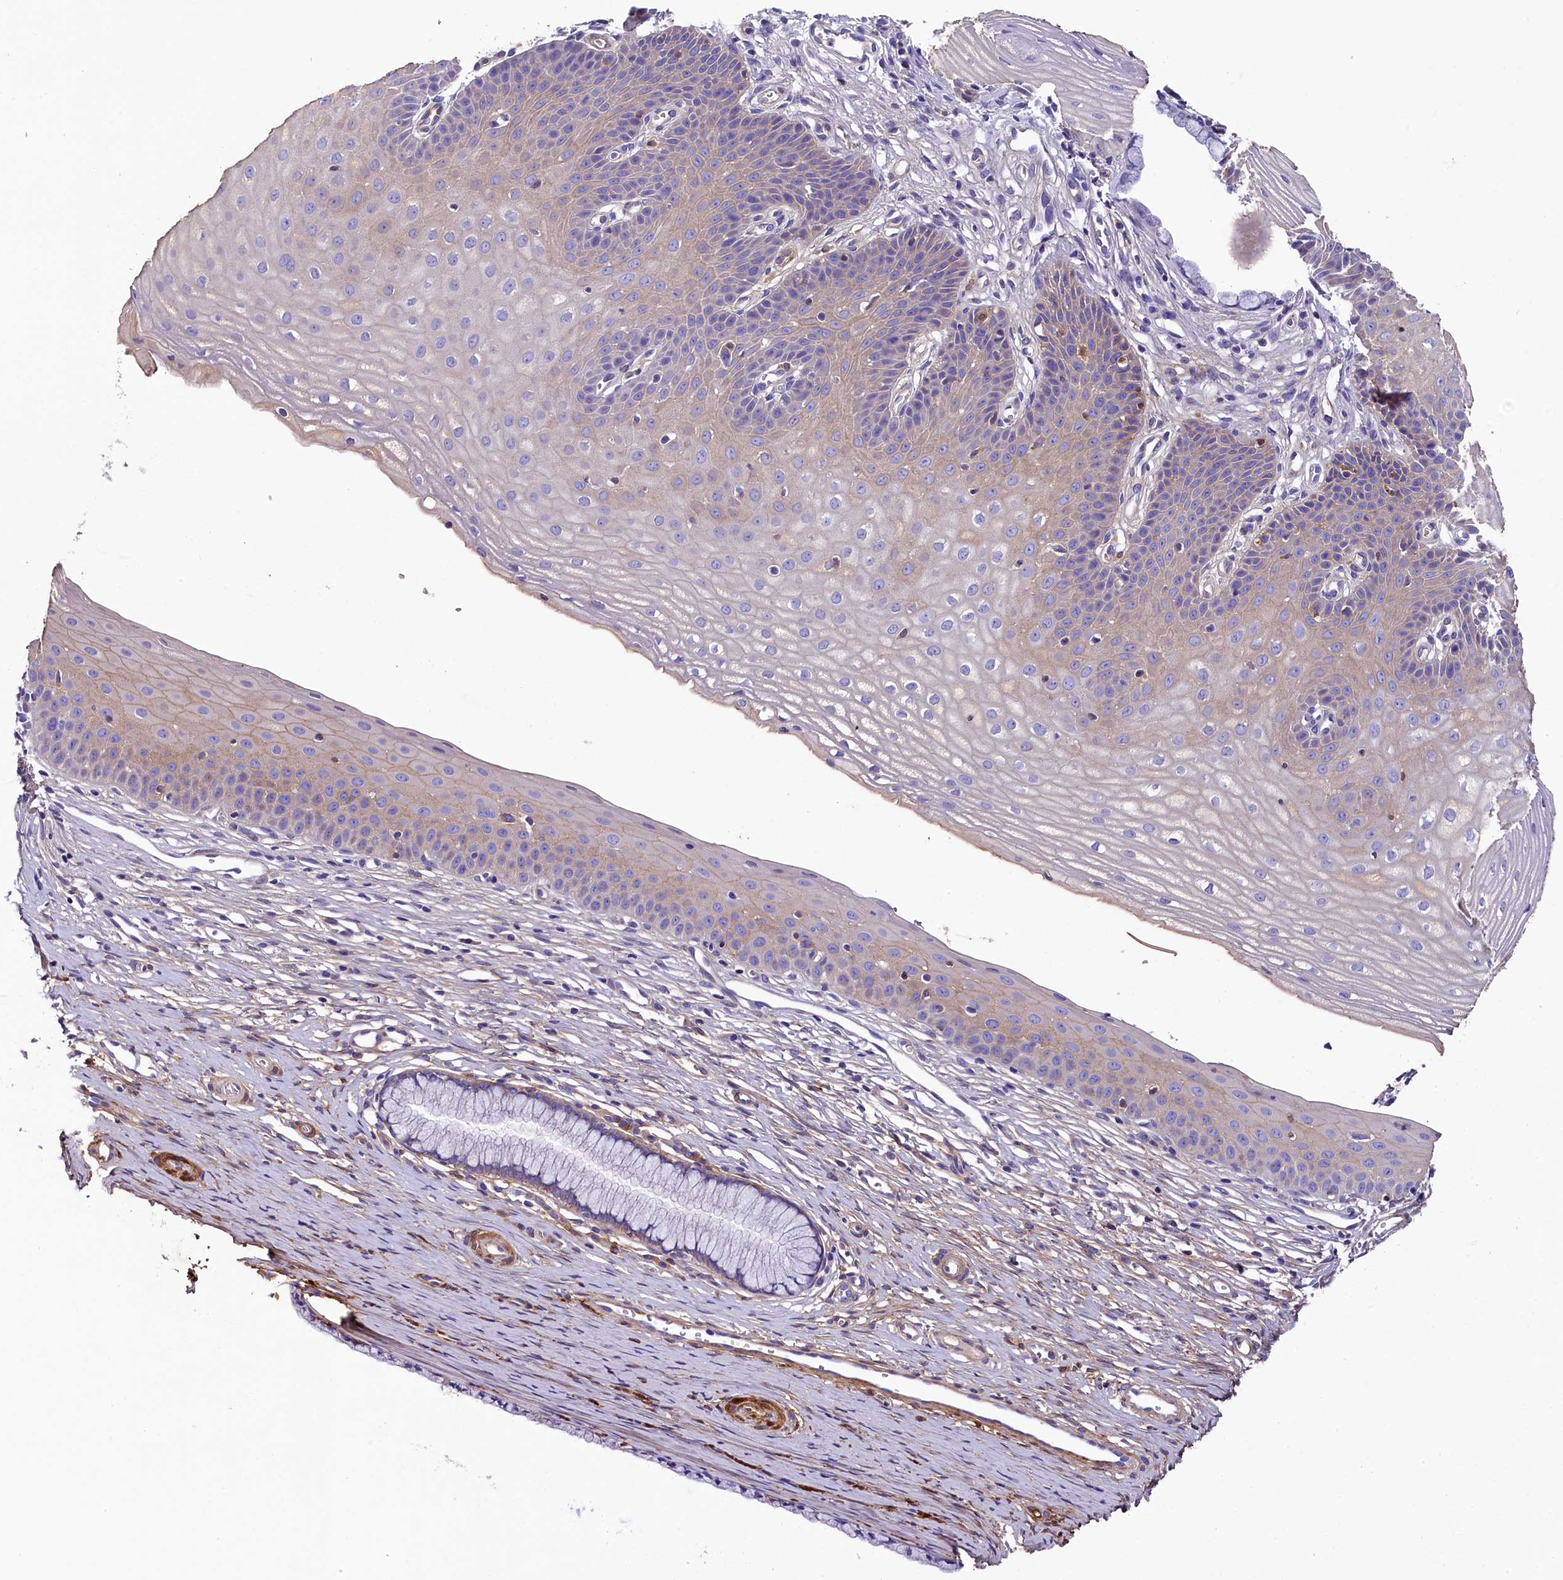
{"staining": {"intensity": "weak", "quantity": "<25%", "location": "cytoplasmic/membranous"}, "tissue": "cervix", "cell_type": "Glandular cells", "image_type": "normal", "snomed": [{"axis": "morphology", "description": "Normal tissue, NOS"}, {"axis": "topography", "description": "Cervix"}], "caption": "The photomicrograph demonstrates no significant staining in glandular cells of cervix. (Stains: DAB (3,3'-diaminobenzidine) IHC with hematoxylin counter stain, Microscopy: brightfield microscopy at high magnification).", "gene": "SOD3", "patient": {"sex": "female", "age": 36}}